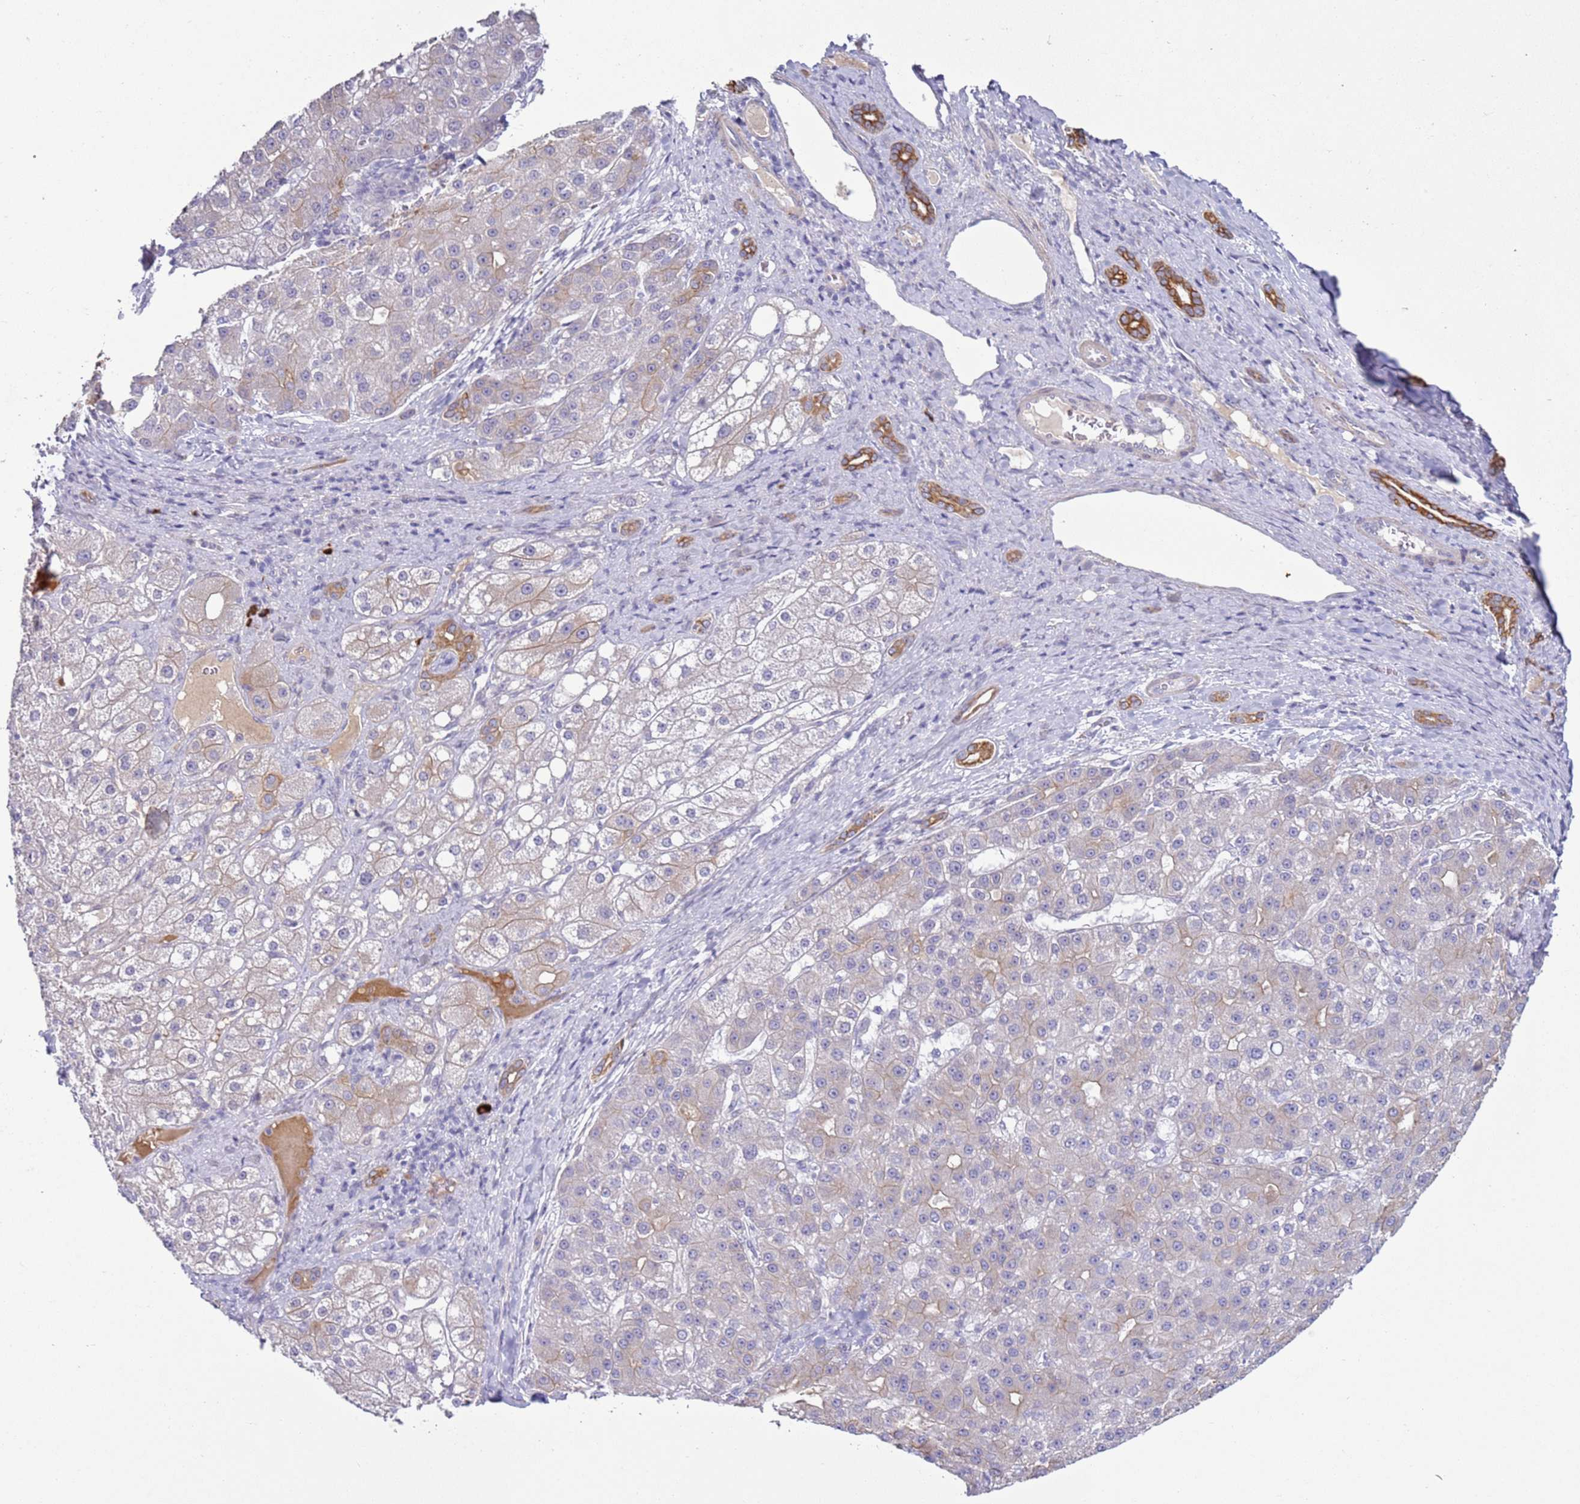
{"staining": {"intensity": "negative", "quantity": "none", "location": "none"}, "tissue": "liver cancer", "cell_type": "Tumor cells", "image_type": "cancer", "snomed": [{"axis": "morphology", "description": "Carcinoma, Hepatocellular, NOS"}, {"axis": "topography", "description": "Liver"}], "caption": "The micrograph reveals no staining of tumor cells in liver hepatocellular carcinoma.", "gene": "NPAP1", "patient": {"sex": "male", "age": 67}}